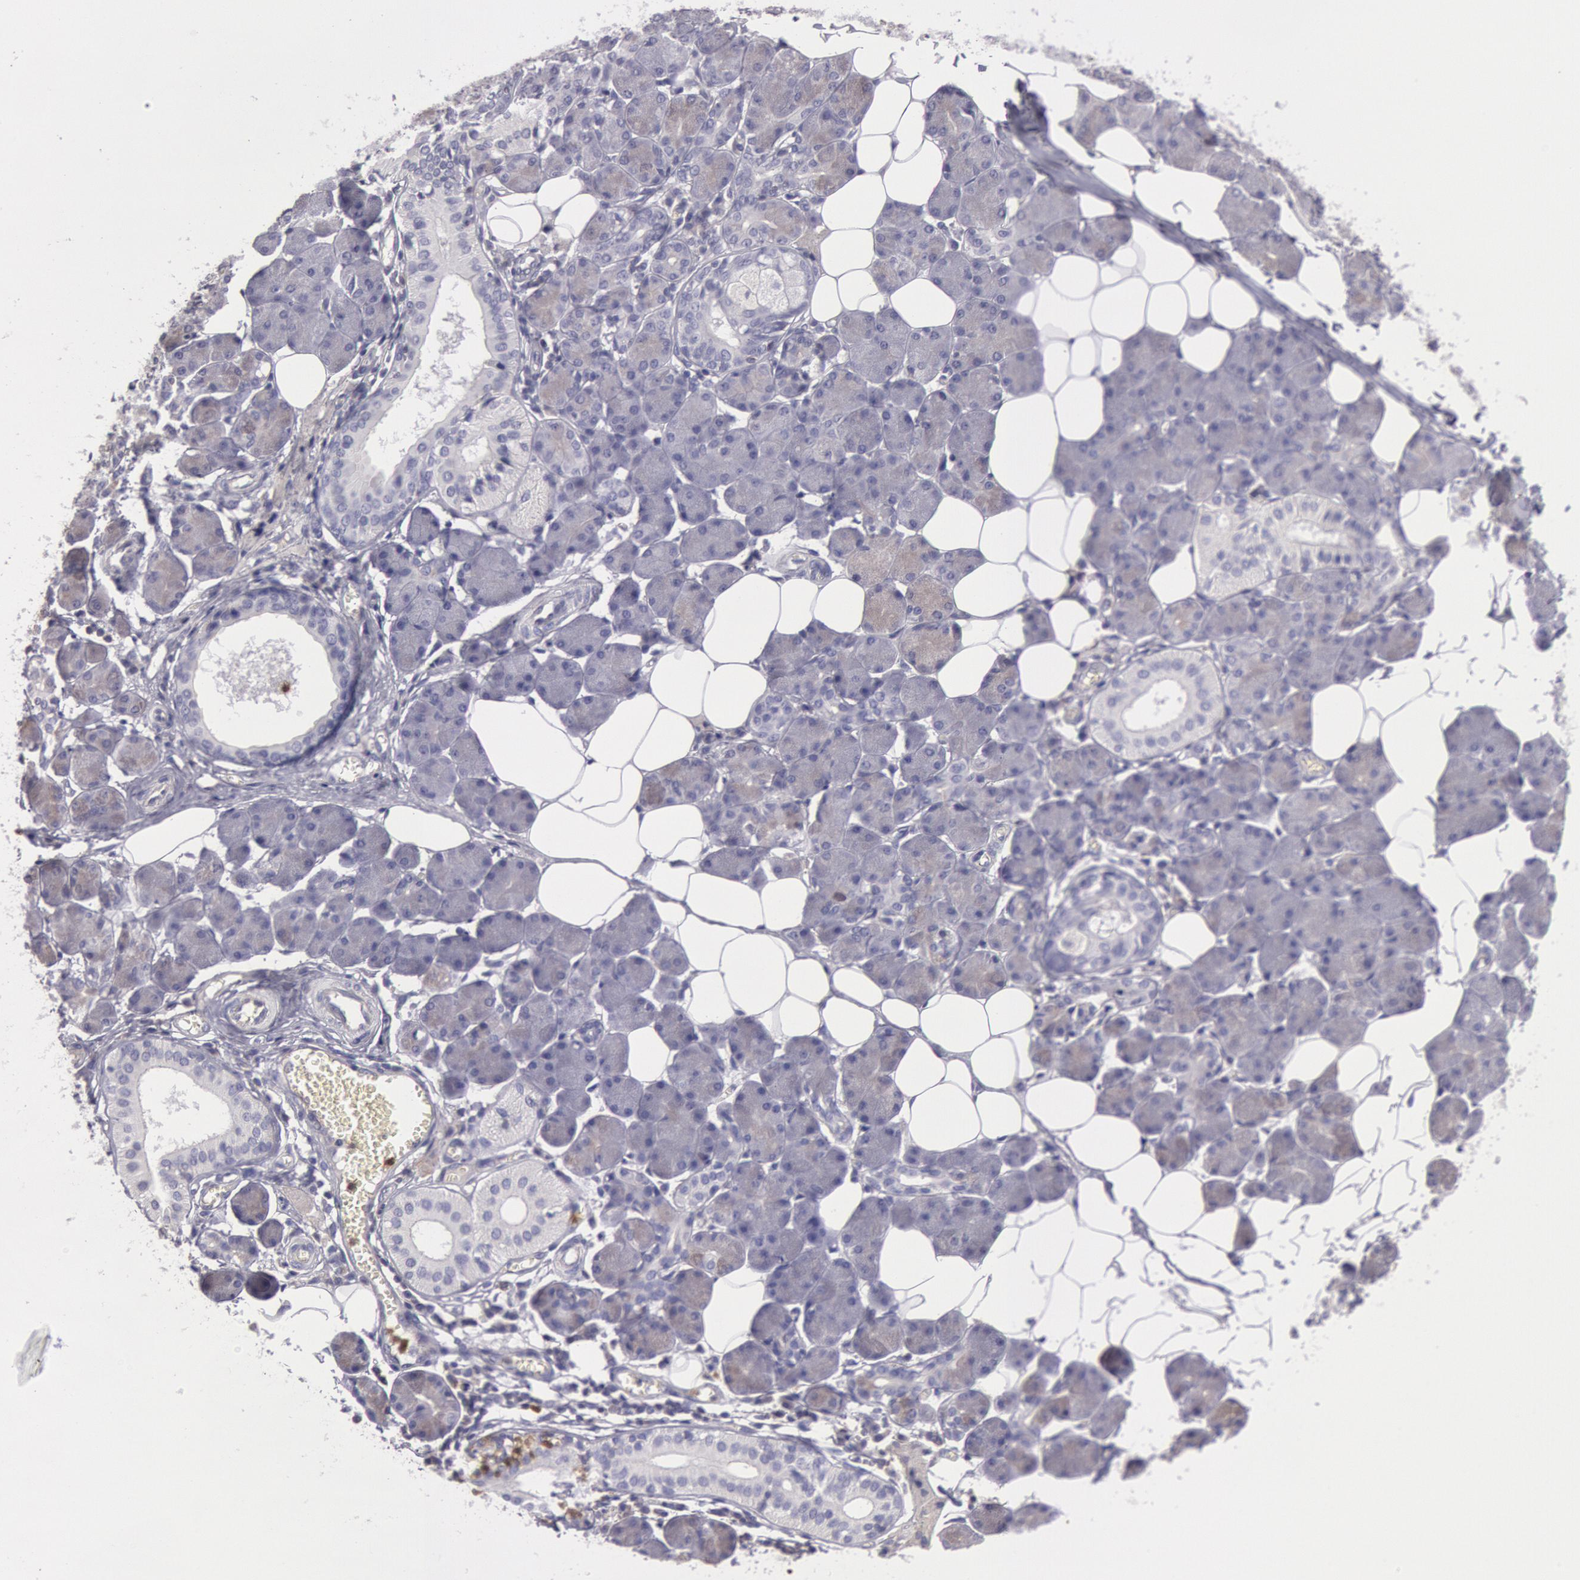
{"staining": {"intensity": "negative", "quantity": "none", "location": "none"}, "tissue": "salivary gland", "cell_type": "Glandular cells", "image_type": "normal", "snomed": [{"axis": "morphology", "description": "Normal tissue, NOS"}, {"axis": "morphology", "description": "Adenoma, NOS"}, {"axis": "topography", "description": "Salivary gland"}], "caption": "An image of salivary gland stained for a protein shows no brown staining in glandular cells.", "gene": "RAB27A", "patient": {"sex": "female", "age": 32}}